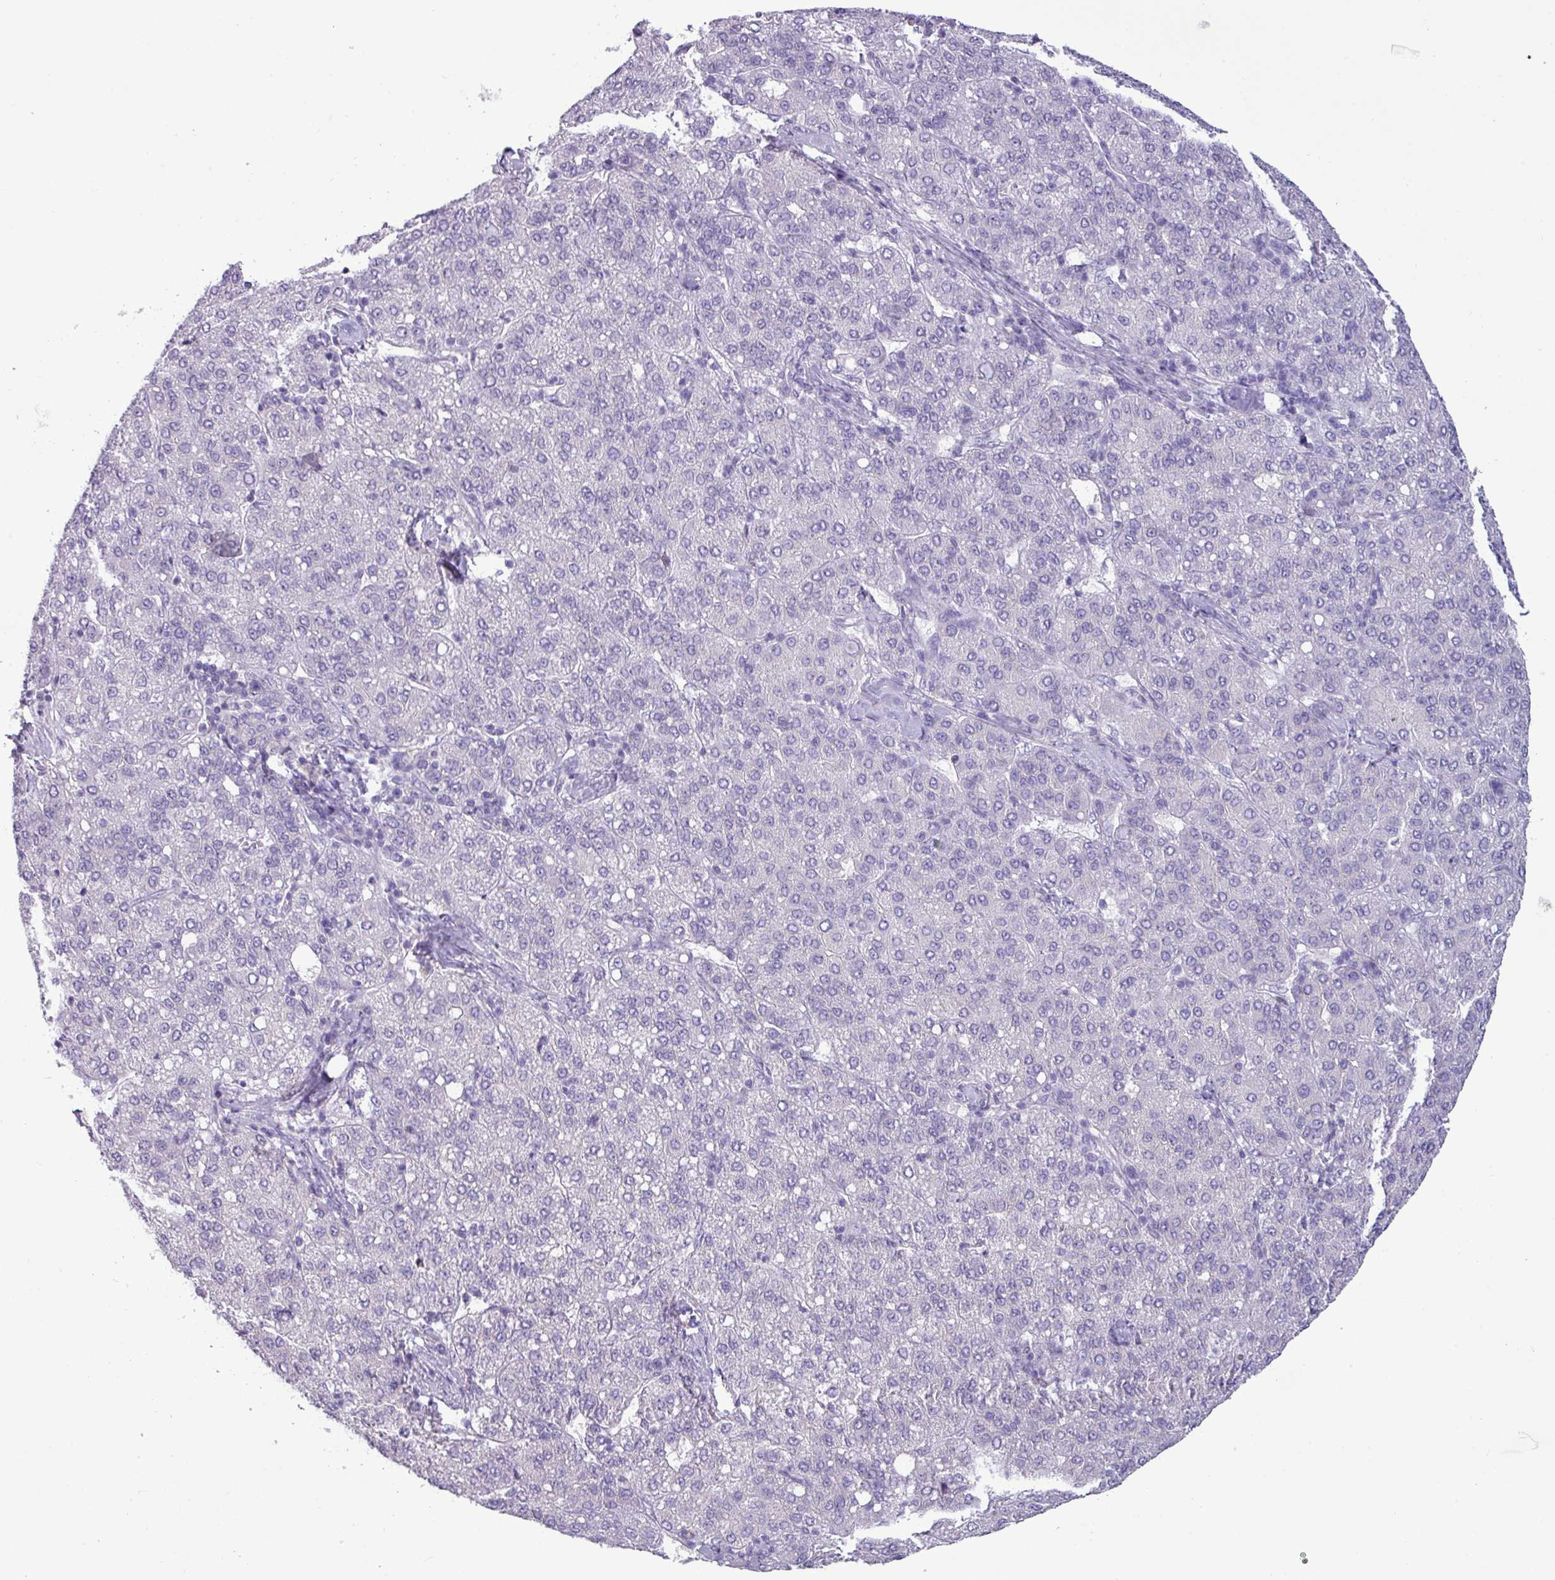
{"staining": {"intensity": "negative", "quantity": "none", "location": "none"}, "tissue": "liver cancer", "cell_type": "Tumor cells", "image_type": "cancer", "snomed": [{"axis": "morphology", "description": "Carcinoma, Hepatocellular, NOS"}, {"axis": "topography", "description": "Liver"}], "caption": "IHC photomicrograph of neoplastic tissue: hepatocellular carcinoma (liver) stained with DAB demonstrates no significant protein expression in tumor cells.", "gene": "STIMATE", "patient": {"sex": "male", "age": 65}}